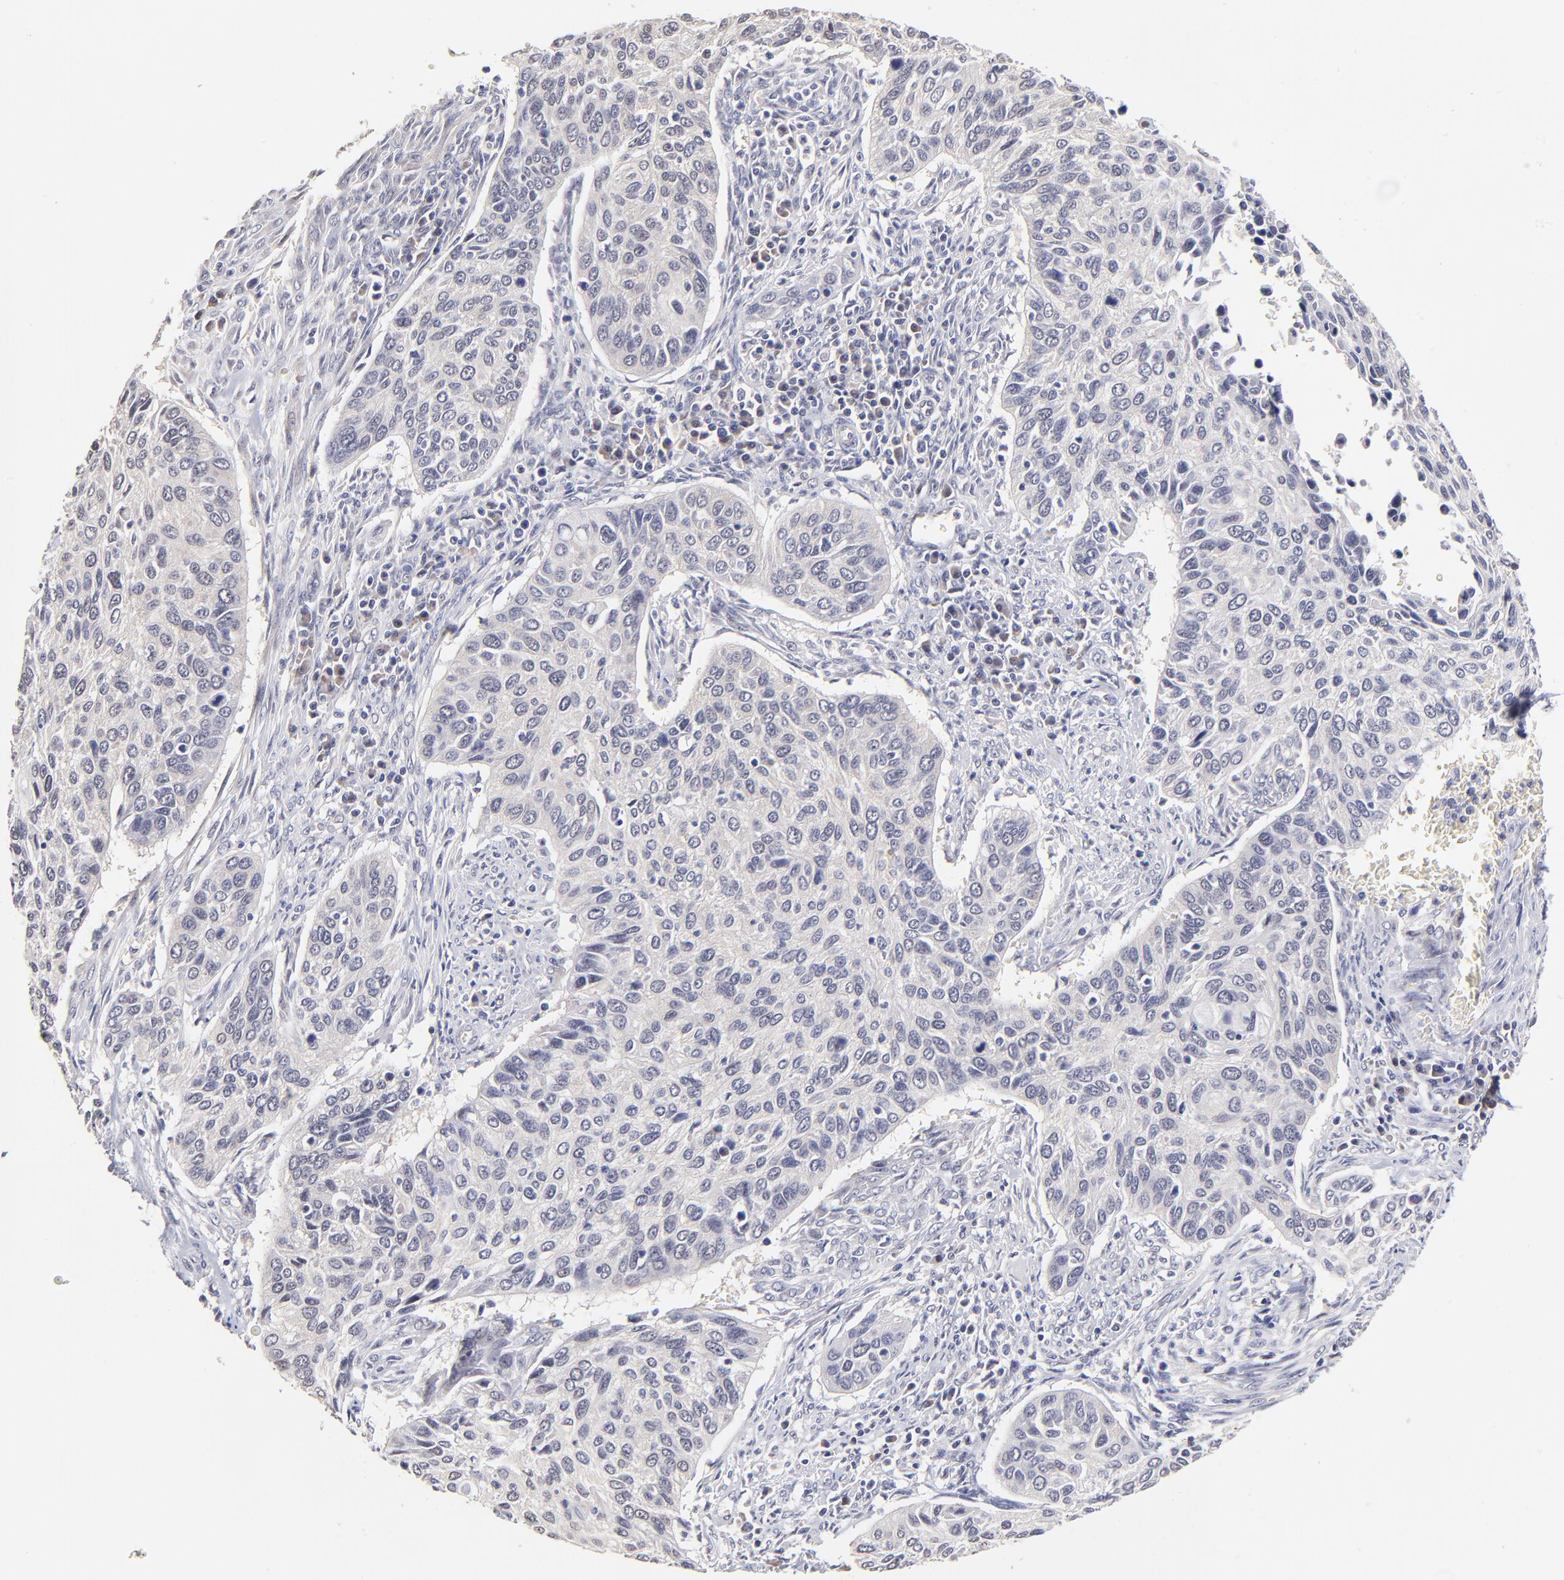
{"staining": {"intensity": "negative", "quantity": "none", "location": "none"}, "tissue": "cervical cancer", "cell_type": "Tumor cells", "image_type": "cancer", "snomed": [{"axis": "morphology", "description": "Squamous cell carcinoma, NOS"}, {"axis": "topography", "description": "Cervix"}], "caption": "Immunohistochemistry of cervical cancer displays no staining in tumor cells.", "gene": "ZNF10", "patient": {"sex": "female", "age": 57}}